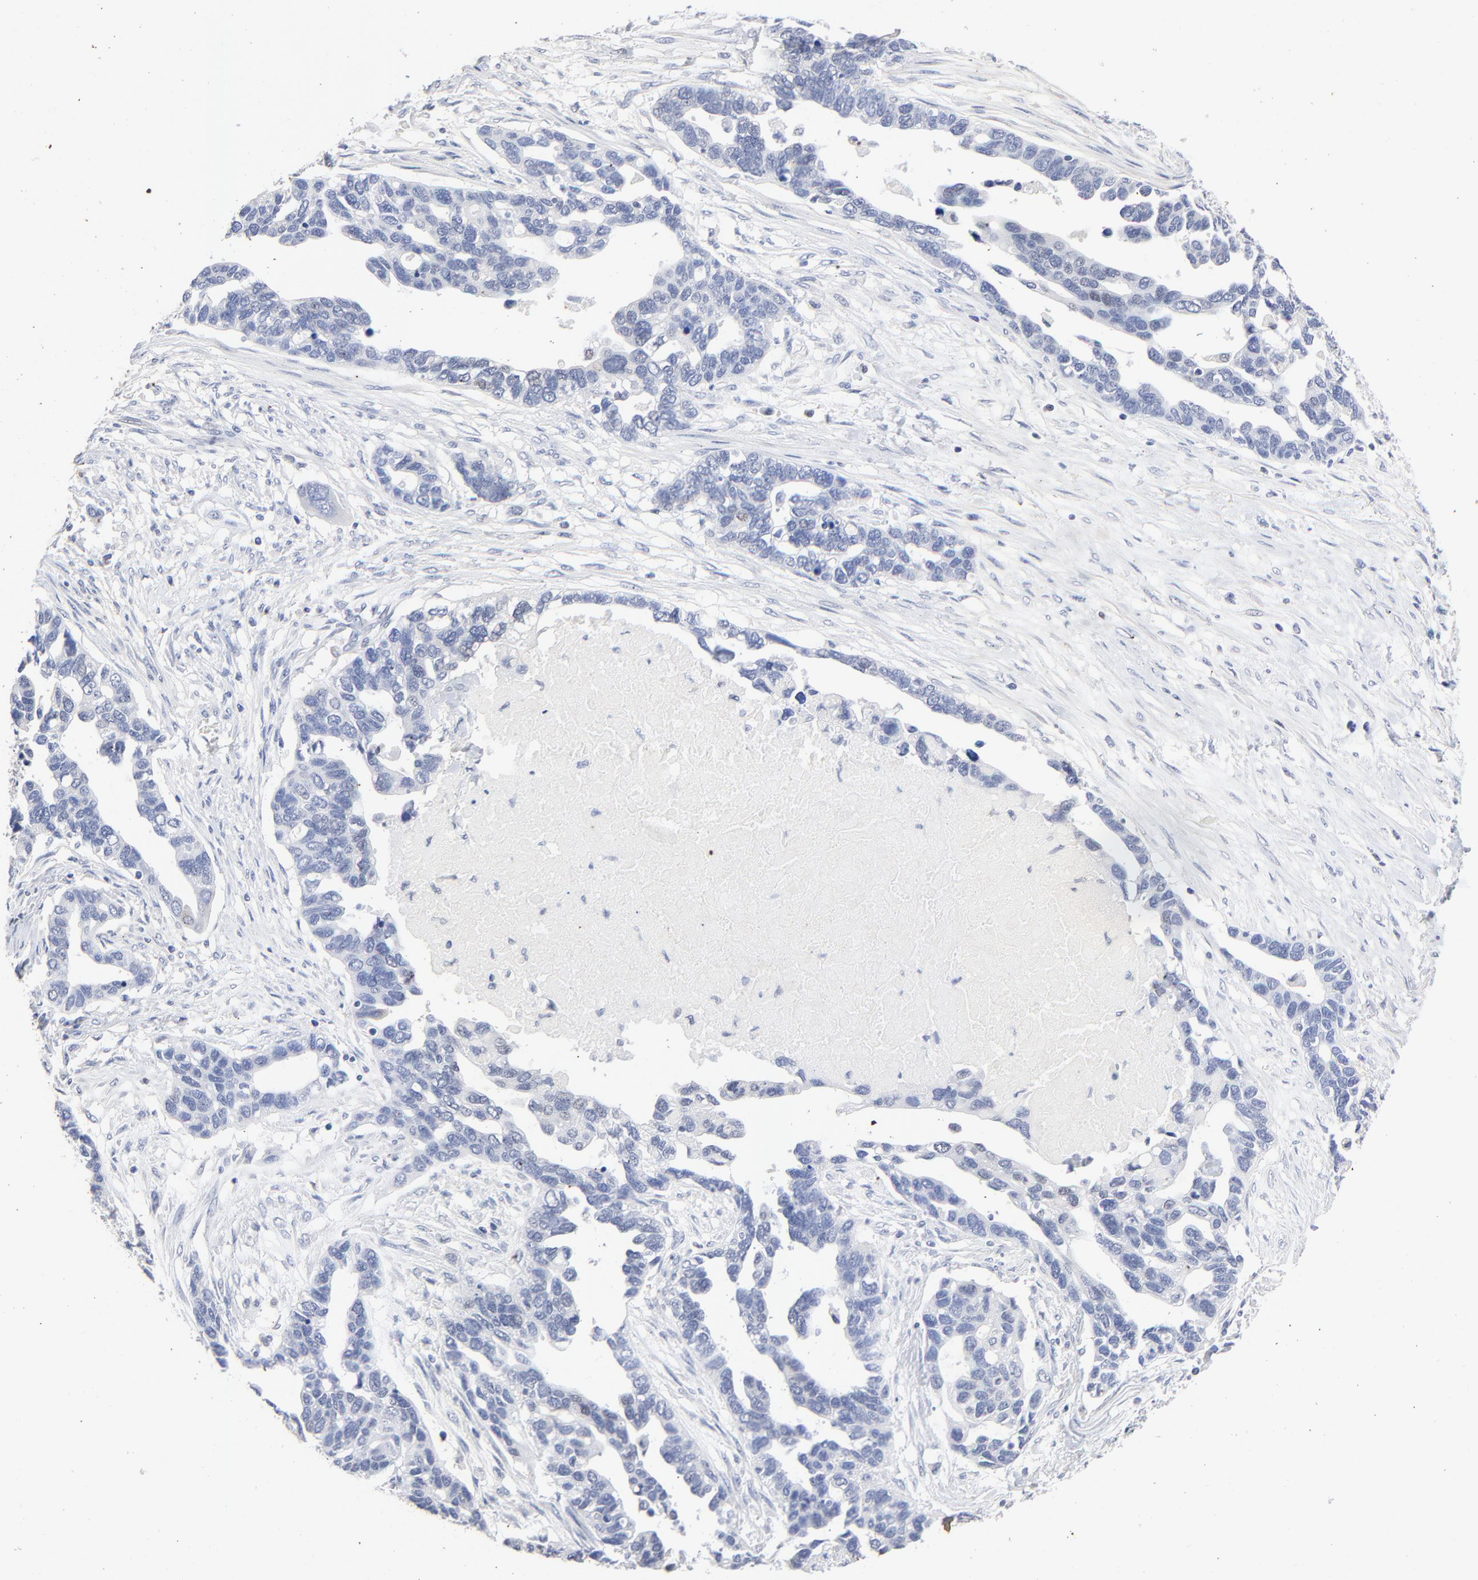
{"staining": {"intensity": "negative", "quantity": "none", "location": "none"}, "tissue": "ovarian cancer", "cell_type": "Tumor cells", "image_type": "cancer", "snomed": [{"axis": "morphology", "description": "Cystadenocarcinoma, serous, NOS"}, {"axis": "topography", "description": "Ovary"}], "caption": "An image of serous cystadenocarcinoma (ovarian) stained for a protein displays no brown staining in tumor cells.", "gene": "AADAC", "patient": {"sex": "female", "age": 54}}